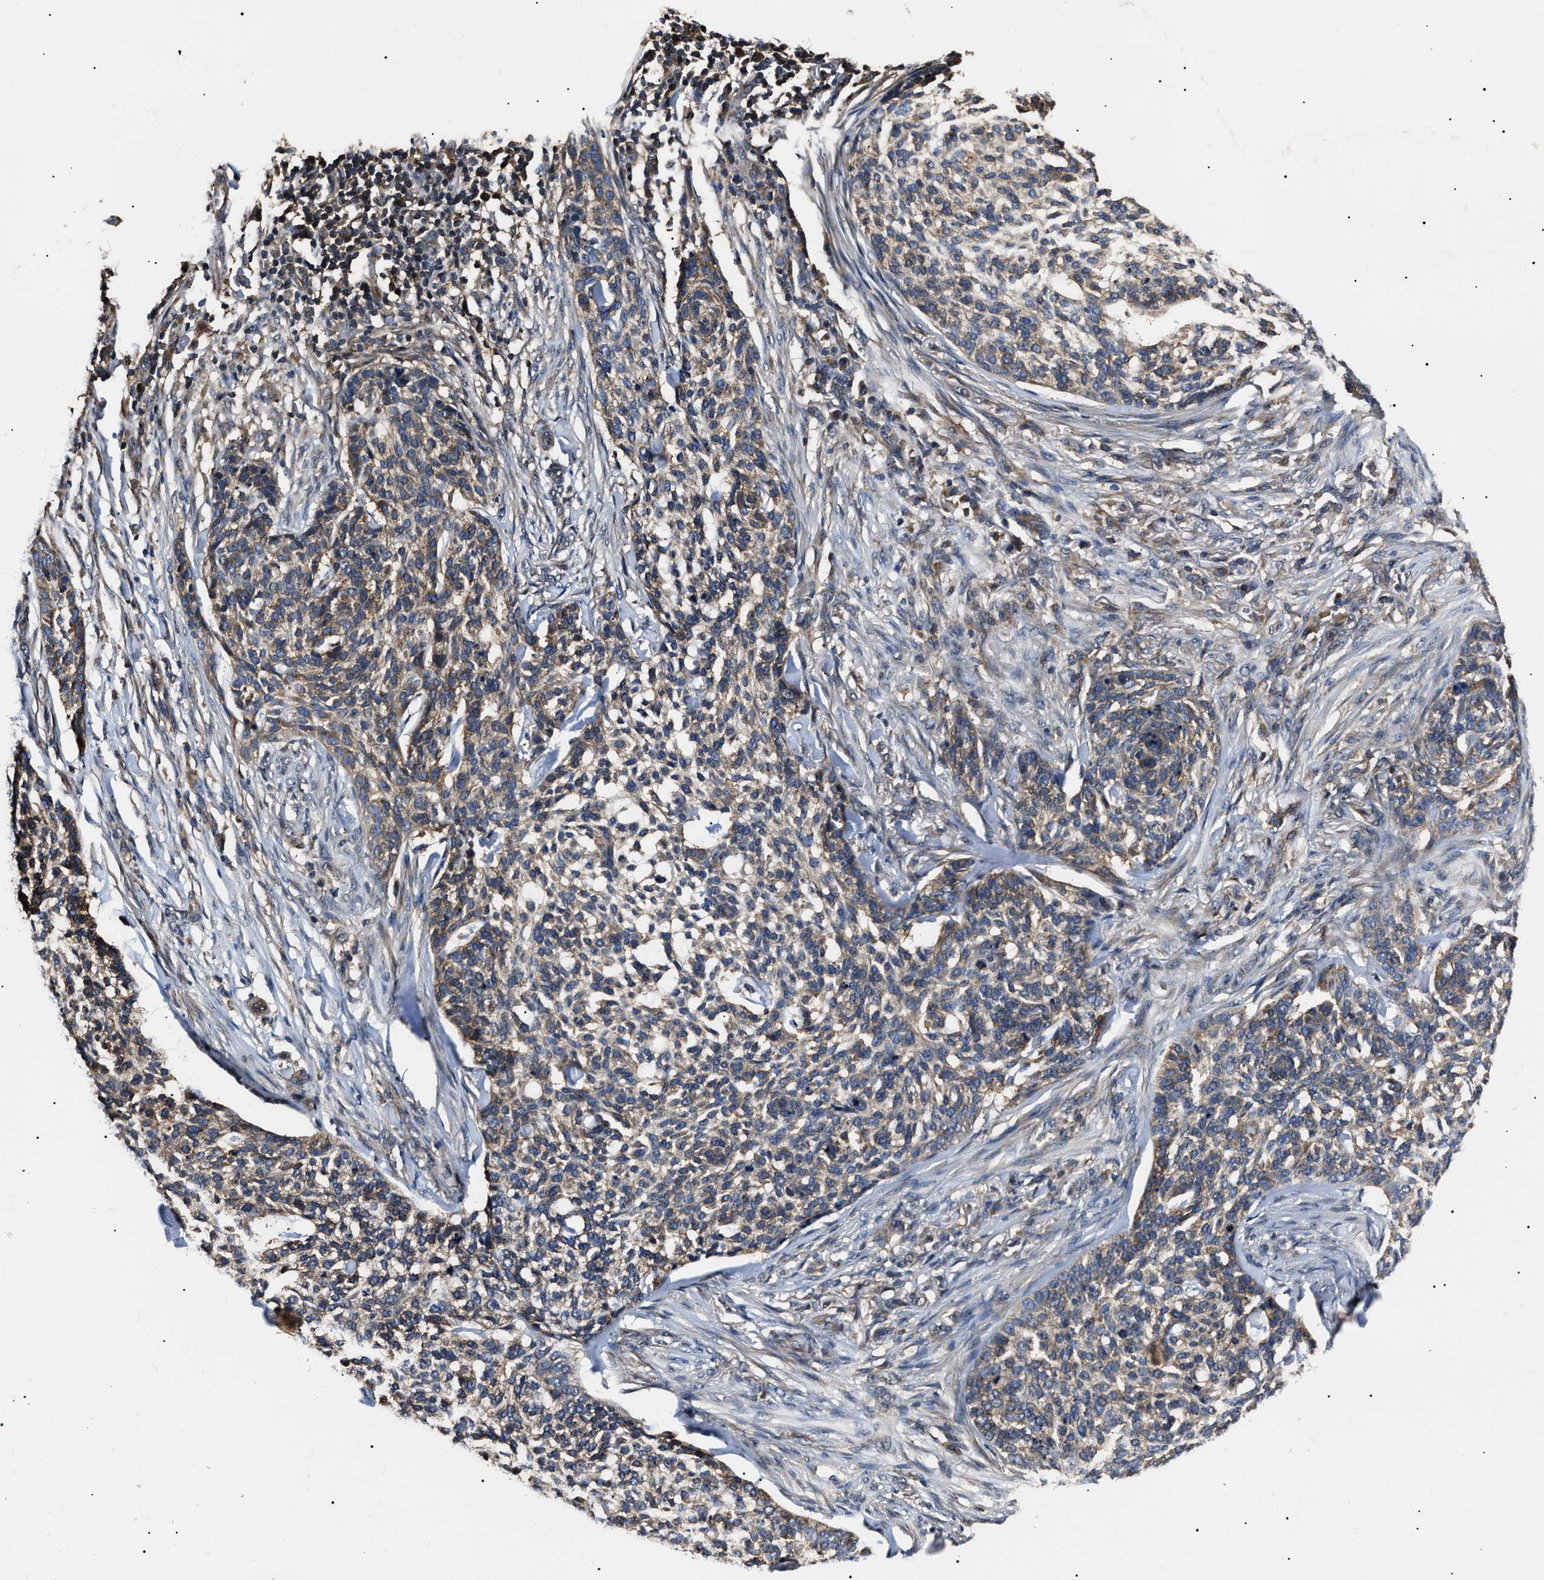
{"staining": {"intensity": "weak", "quantity": ">75%", "location": "cytoplasmic/membranous"}, "tissue": "skin cancer", "cell_type": "Tumor cells", "image_type": "cancer", "snomed": [{"axis": "morphology", "description": "Basal cell carcinoma"}, {"axis": "topography", "description": "Skin"}], "caption": "There is low levels of weak cytoplasmic/membranous expression in tumor cells of skin basal cell carcinoma, as demonstrated by immunohistochemical staining (brown color).", "gene": "CCT8", "patient": {"sex": "female", "age": 64}}